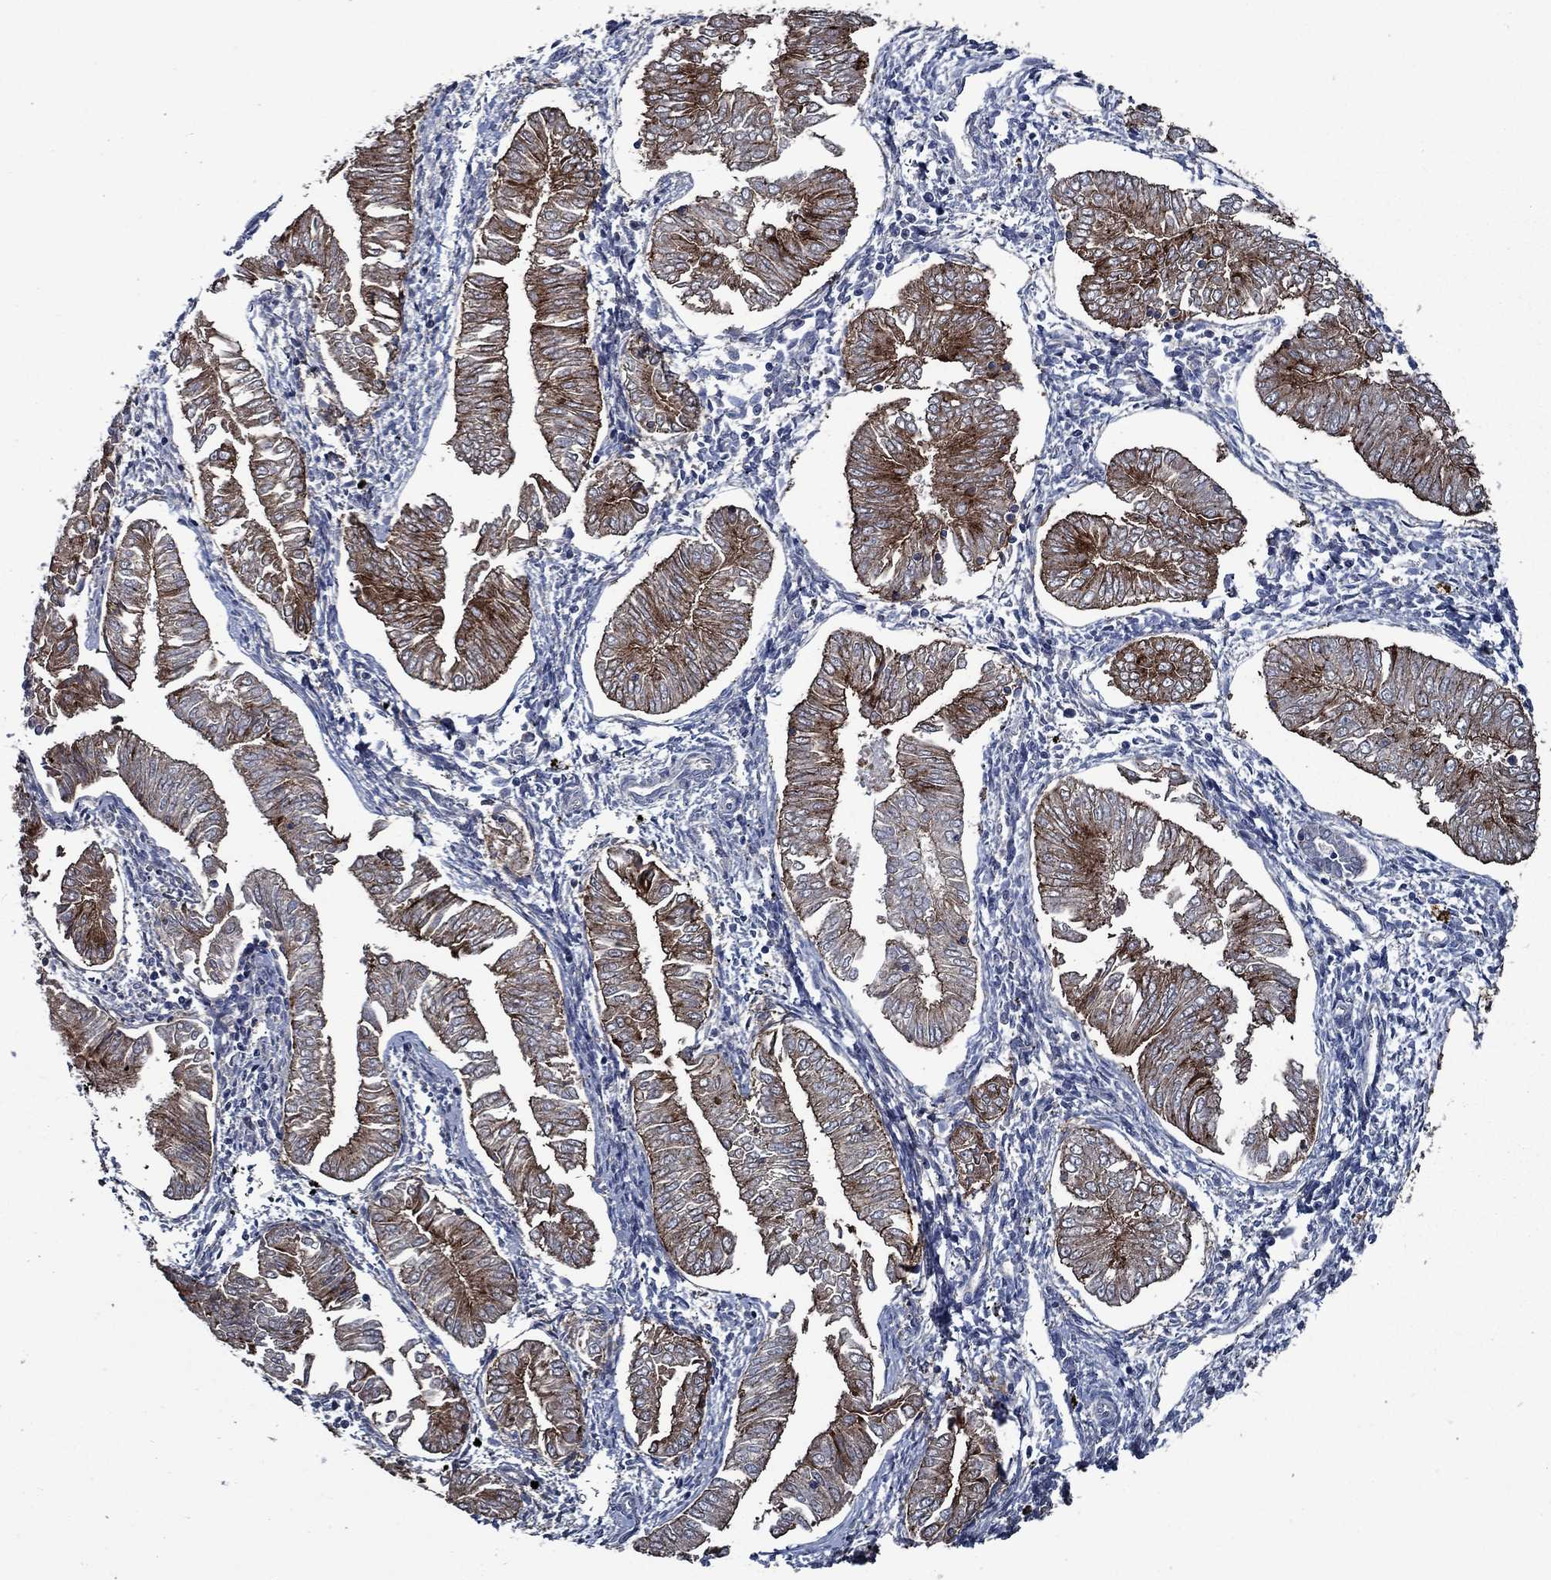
{"staining": {"intensity": "strong", "quantity": ">75%", "location": "cytoplasmic/membranous"}, "tissue": "endometrial cancer", "cell_type": "Tumor cells", "image_type": "cancer", "snomed": [{"axis": "morphology", "description": "Adenocarcinoma, NOS"}, {"axis": "topography", "description": "Endometrium"}], "caption": "Strong cytoplasmic/membranous protein staining is identified in approximately >75% of tumor cells in adenocarcinoma (endometrial).", "gene": "SLC44A1", "patient": {"sex": "female", "age": 53}}